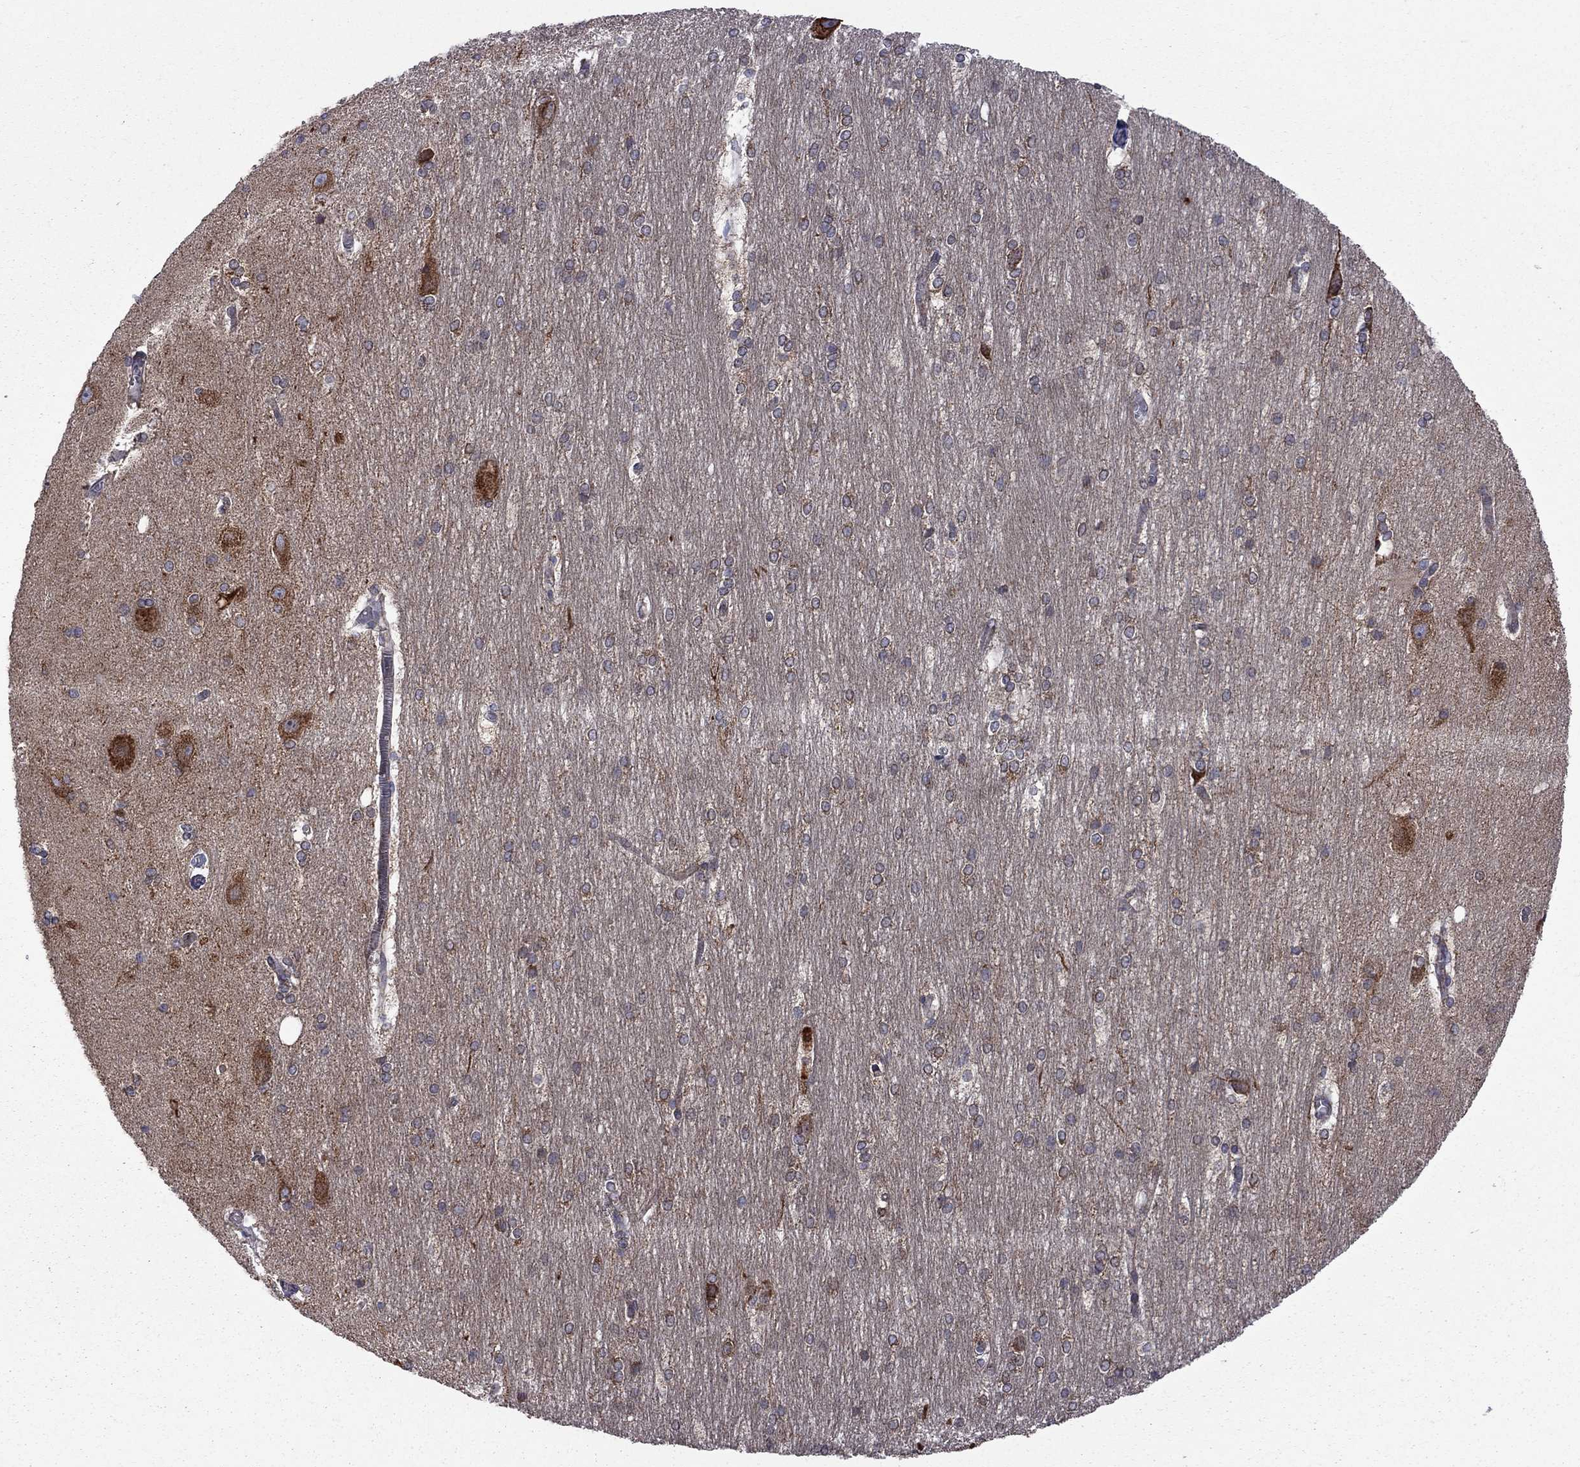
{"staining": {"intensity": "moderate", "quantity": "25%-75%", "location": "cytoplasmic/membranous"}, "tissue": "hippocampus", "cell_type": "Glial cells", "image_type": "normal", "snomed": [{"axis": "morphology", "description": "Normal tissue, NOS"}, {"axis": "topography", "description": "Cerebral cortex"}, {"axis": "topography", "description": "Hippocampus"}], "caption": "Hippocampus stained for a protein (brown) demonstrates moderate cytoplasmic/membranous positive staining in about 25%-75% of glial cells.", "gene": "CLPTM1", "patient": {"sex": "female", "age": 19}}